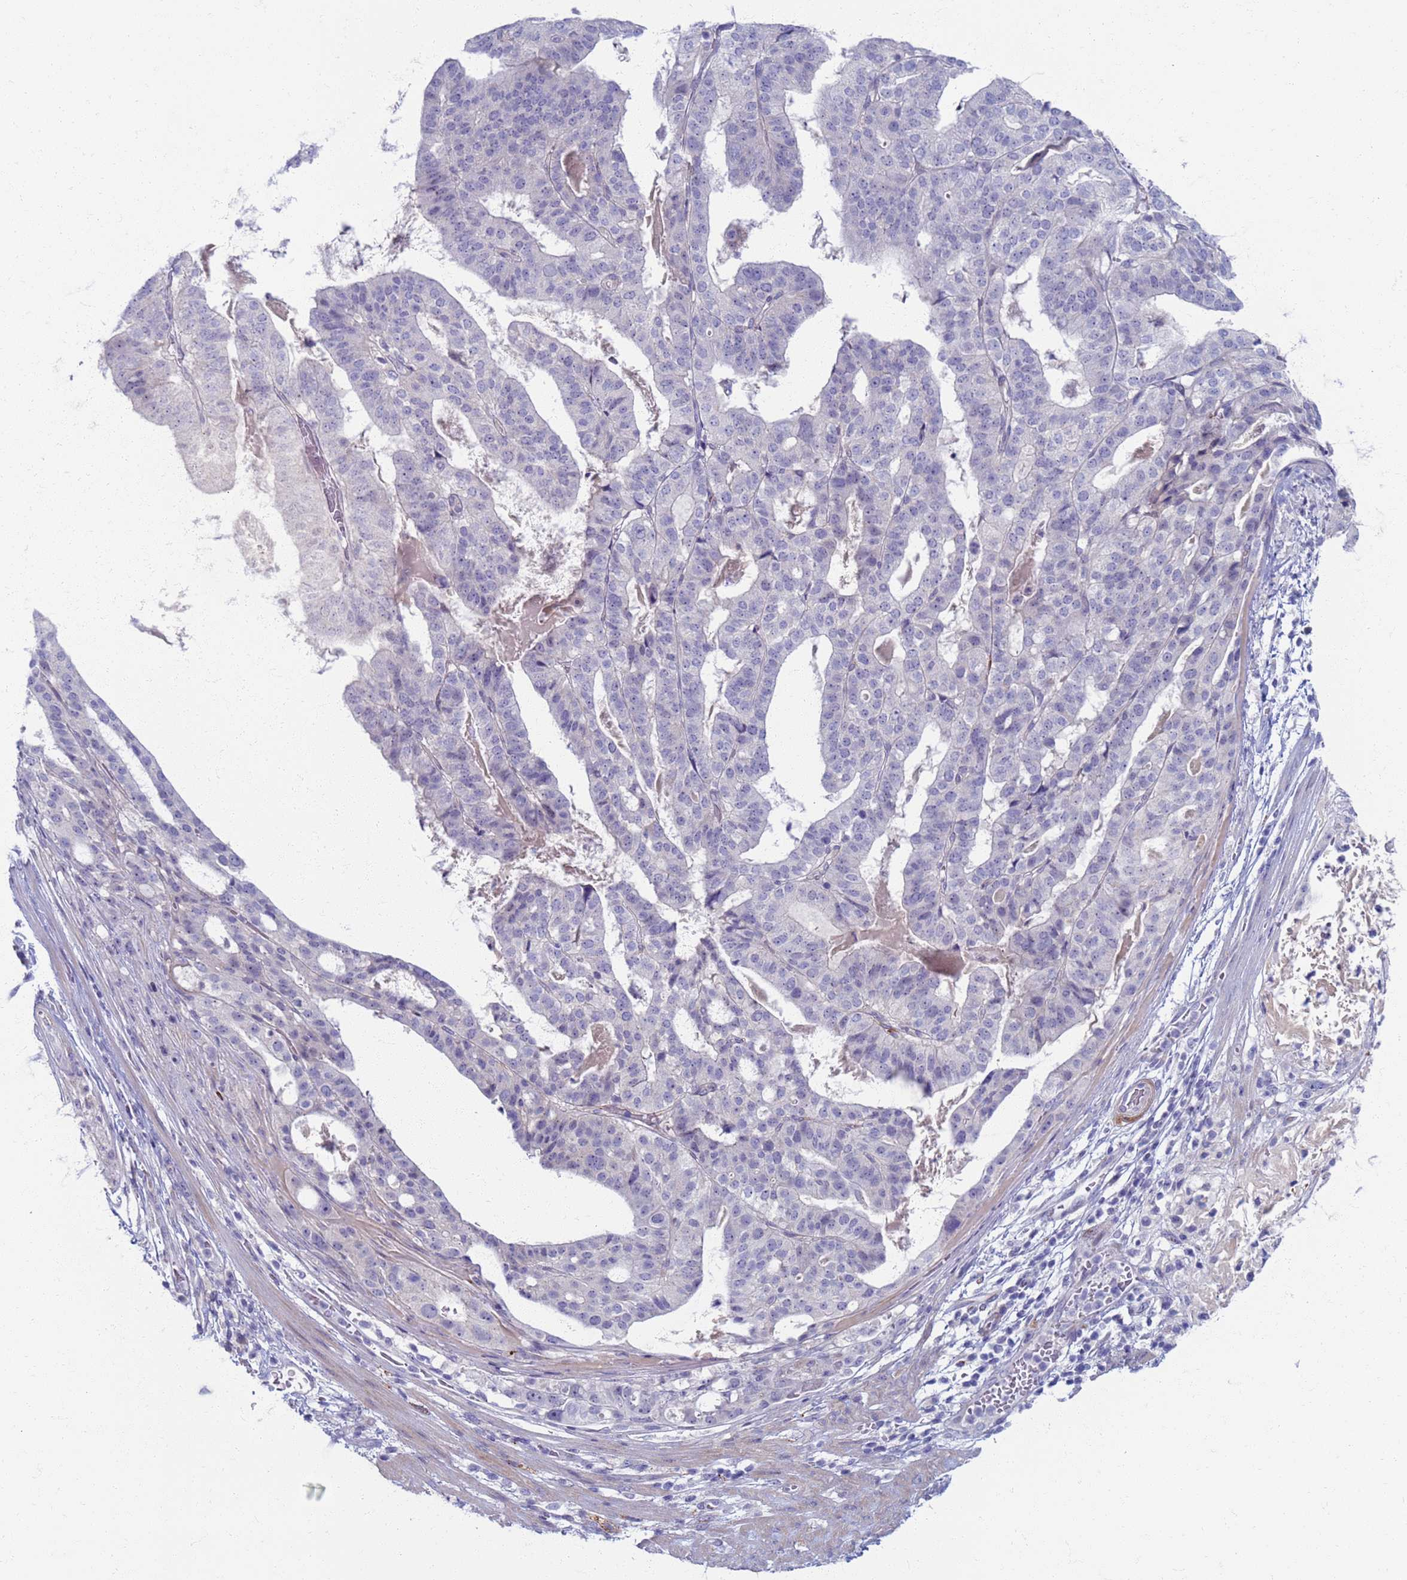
{"staining": {"intensity": "negative", "quantity": "none", "location": "none"}, "tissue": "stomach cancer", "cell_type": "Tumor cells", "image_type": "cancer", "snomed": [{"axis": "morphology", "description": "Adenocarcinoma, NOS"}, {"axis": "topography", "description": "Stomach"}], "caption": "A high-resolution histopathology image shows immunohistochemistry staining of adenocarcinoma (stomach), which shows no significant positivity in tumor cells.", "gene": "CLCA2", "patient": {"sex": "male", "age": 48}}